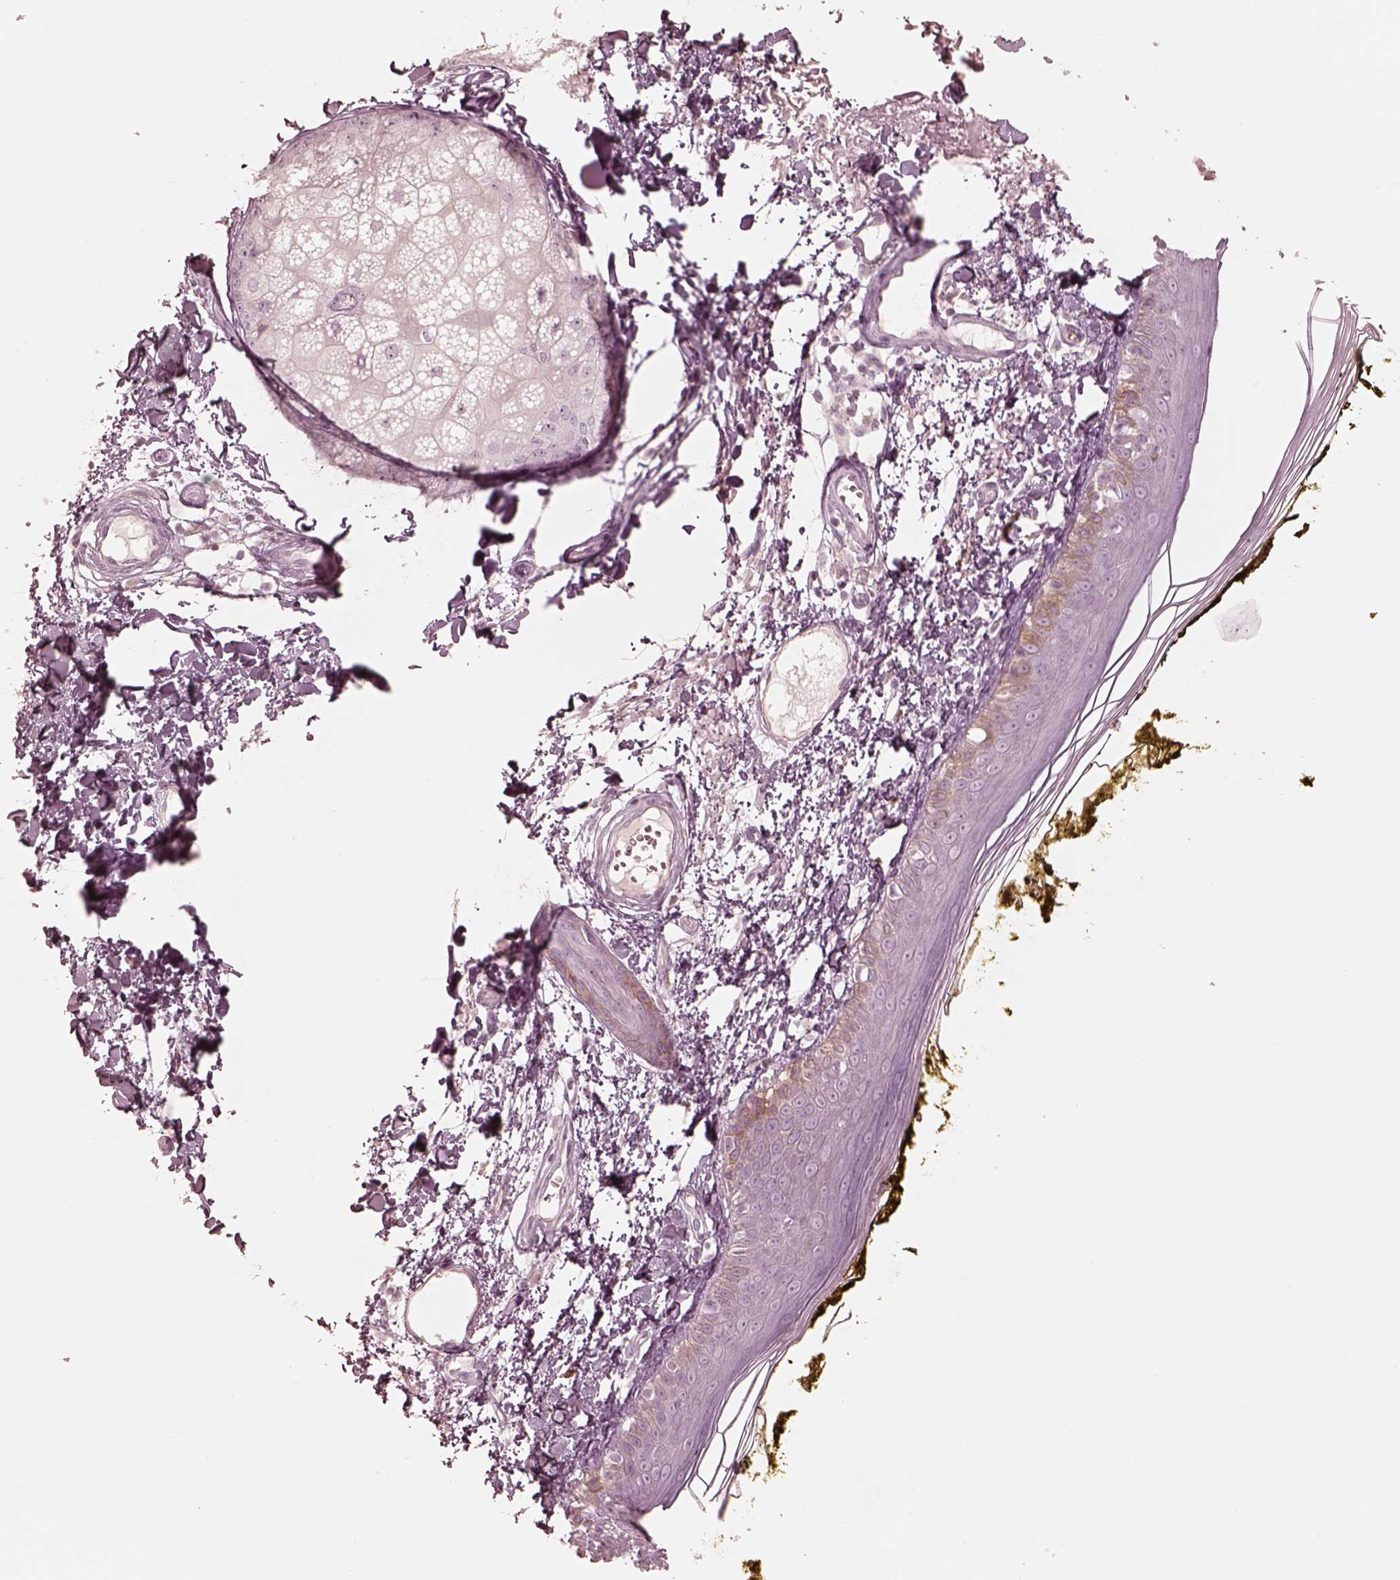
{"staining": {"intensity": "negative", "quantity": "none", "location": "none"}, "tissue": "skin", "cell_type": "Fibroblasts", "image_type": "normal", "snomed": [{"axis": "morphology", "description": "Normal tissue, NOS"}, {"axis": "topography", "description": "Skin"}], "caption": "An immunohistochemistry (IHC) photomicrograph of unremarkable skin is shown. There is no staining in fibroblasts of skin. Brightfield microscopy of IHC stained with DAB (3,3'-diaminobenzidine) (brown) and hematoxylin (blue), captured at high magnification.", "gene": "GPRIN1", "patient": {"sex": "male", "age": 76}}